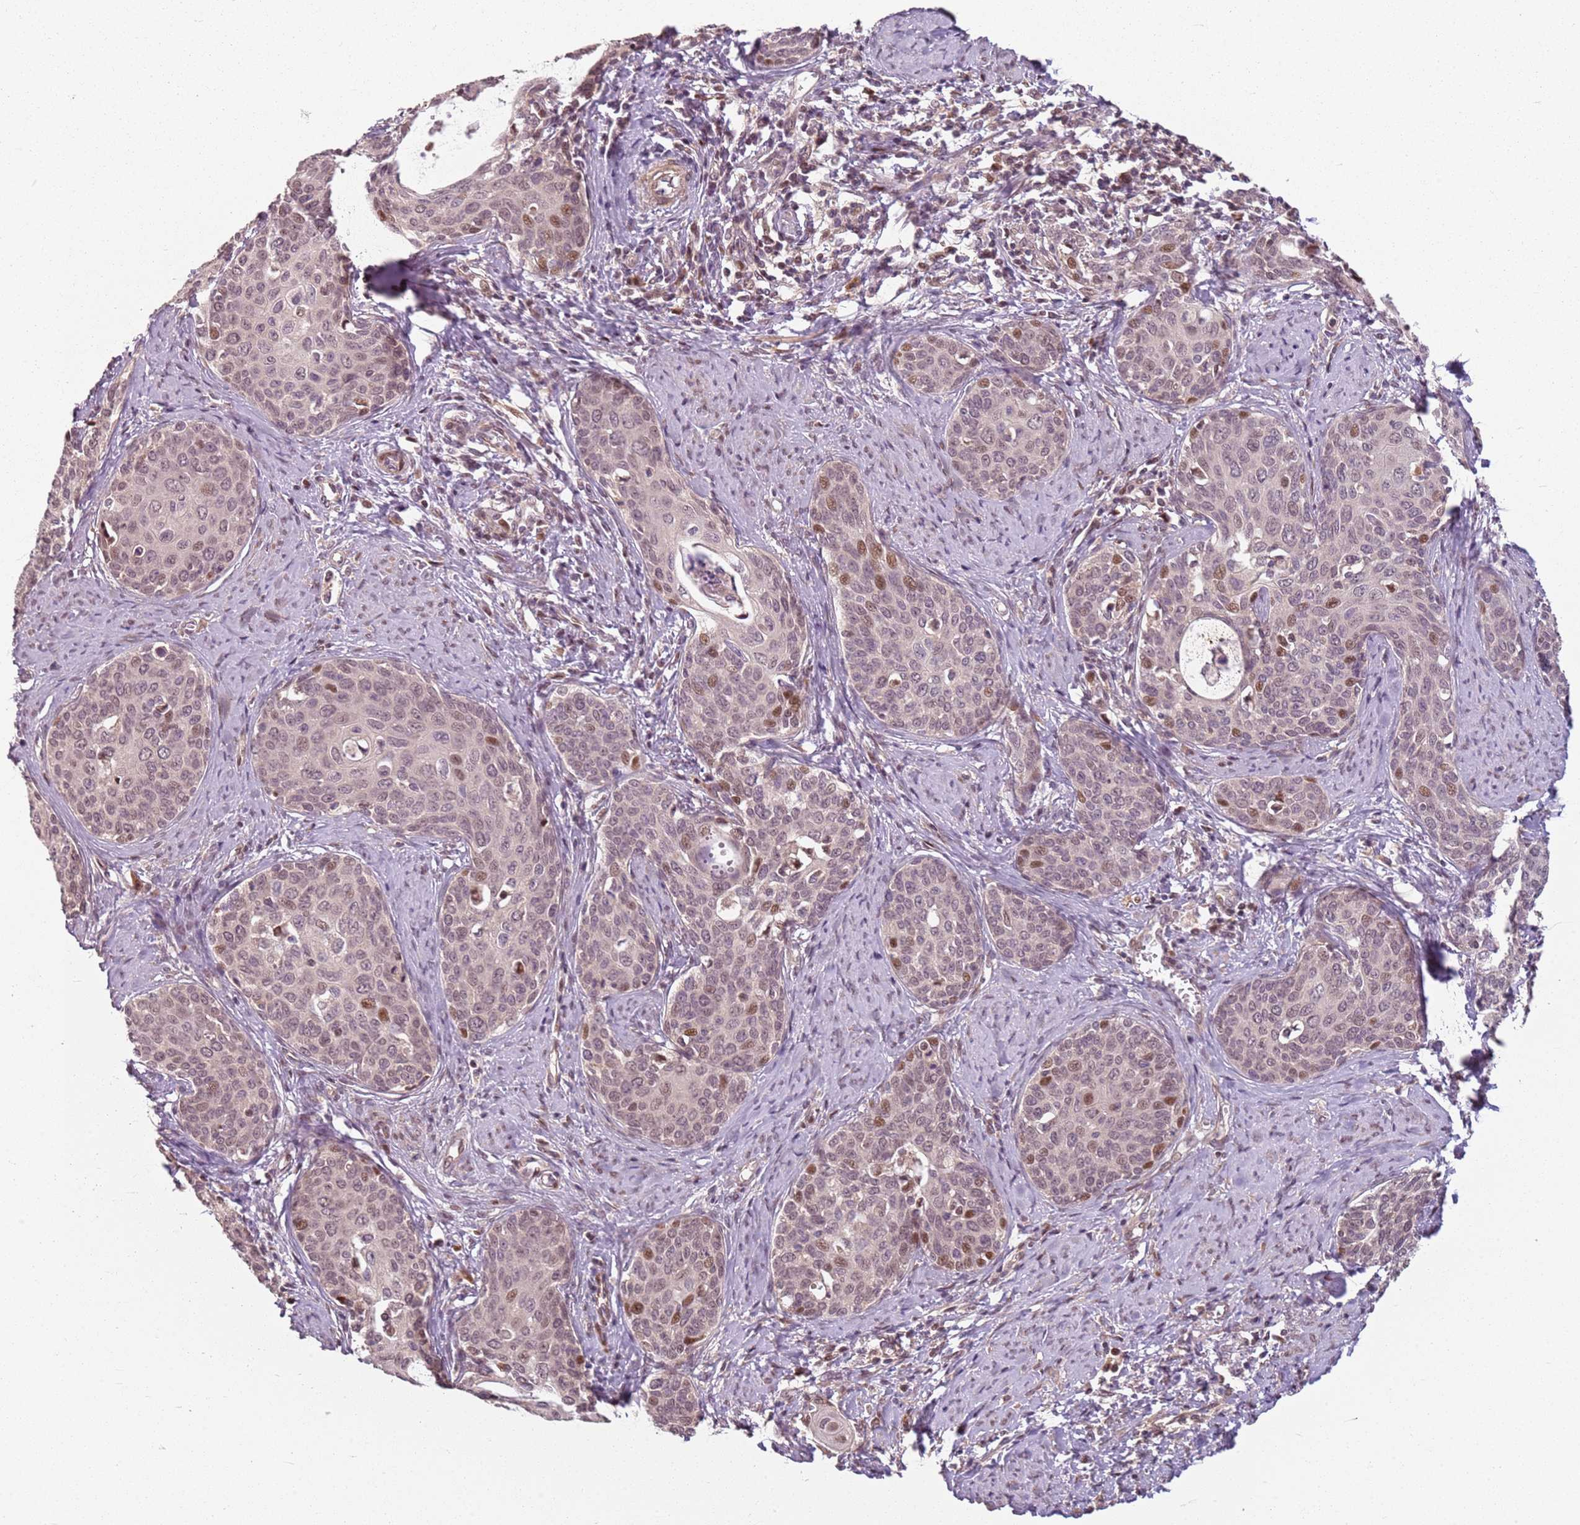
{"staining": {"intensity": "weak", "quantity": "25%-75%", "location": "cytoplasmic/membranous,nuclear"}, "tissue": "cervical cancer", "cell_type": "Tumor cells", "image_type": "cancer", "snomed": [{"axis": "morphology", "description": "Squamous cell carcinoma, NOS"}, {"axis": "topography", "description": "Cervix"}], "caption": "A high-resolution photomicrograph shows immunohistochemistry staining of cervical squamous cell carcinoma, which reveals weak cytoplasmic/membranous and nuclear expression in about 25%-75% of tumor cells.", "gene": "CHURC1", "patient": {"sex": "female", "age": 52}}